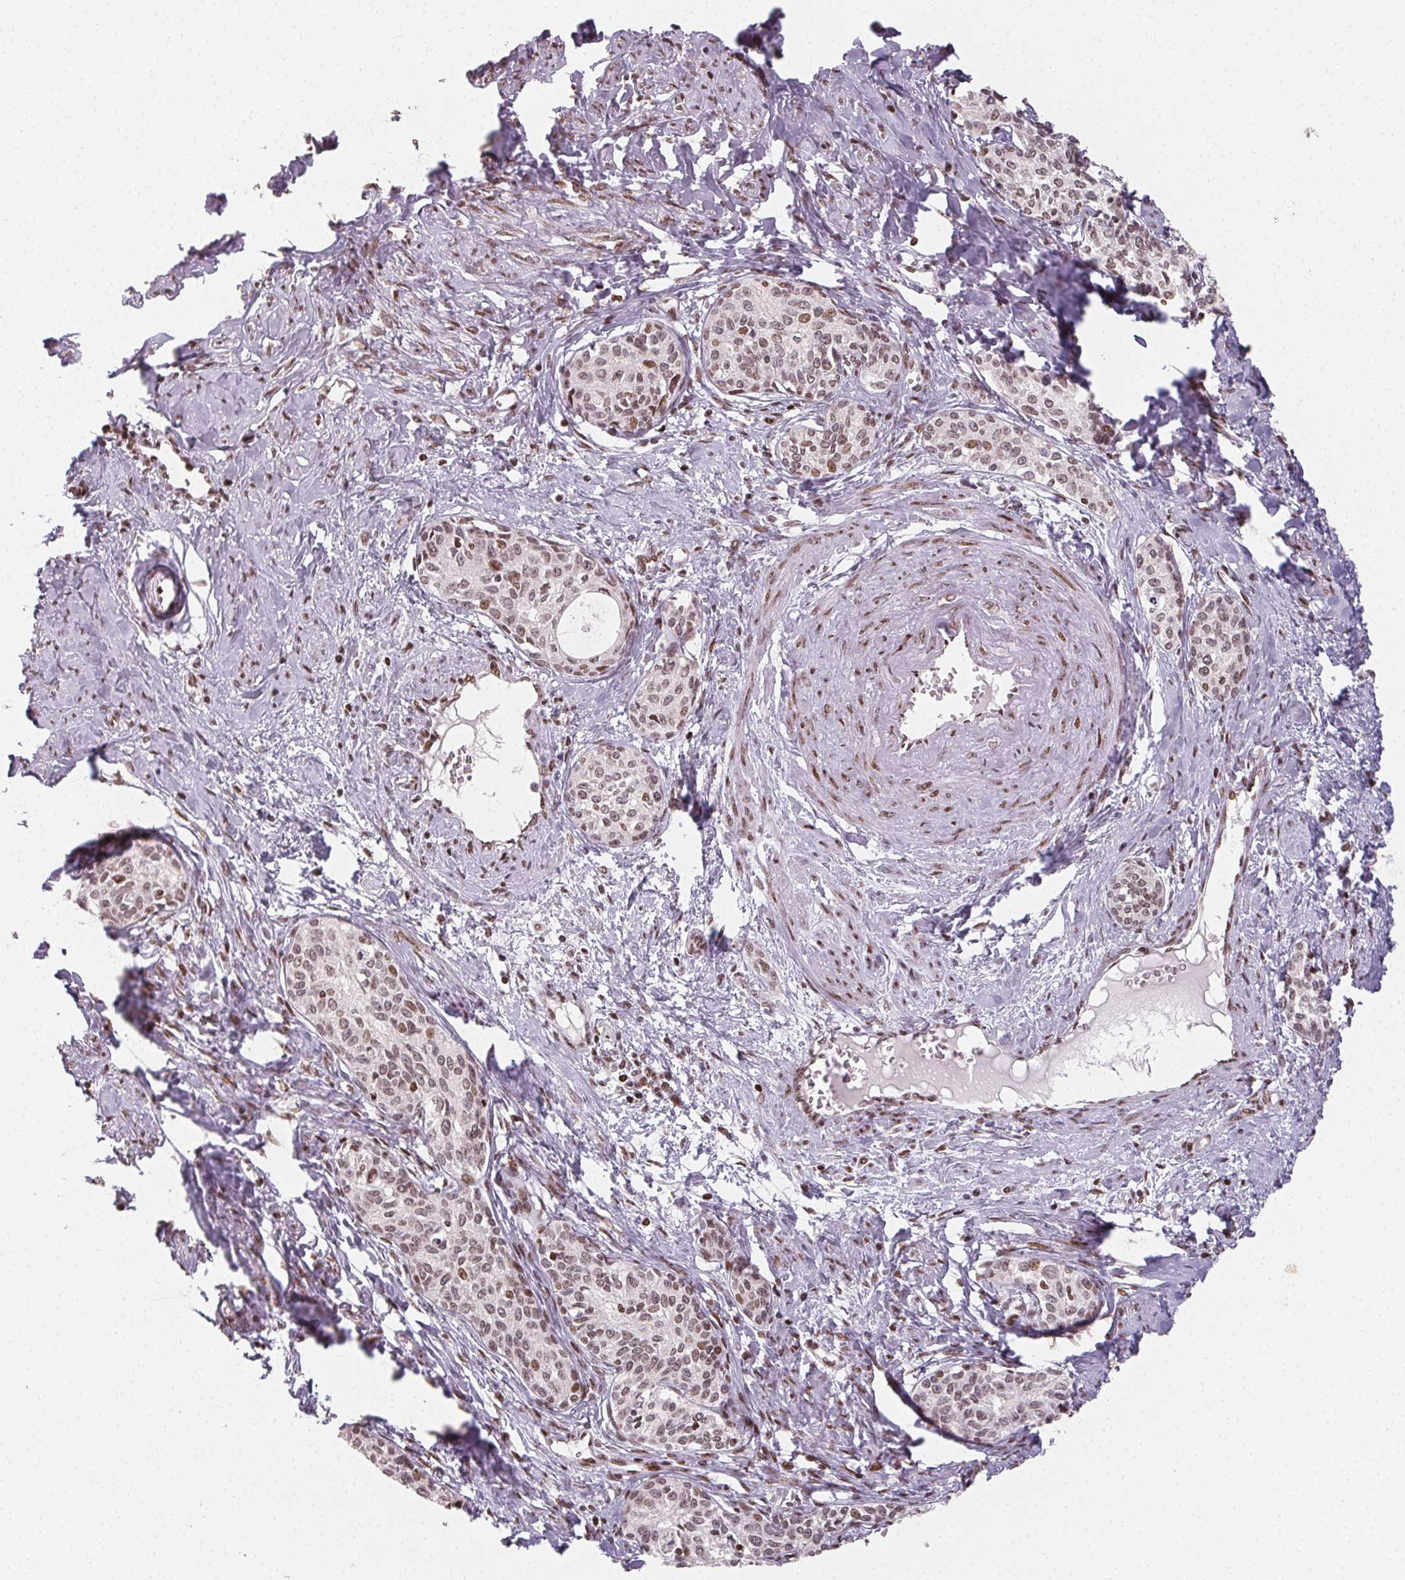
{"staining": {"intensity": "weak", "quantity": ">75%", "location": "nuclear"}, "tissue": "cervical cancer", "cell_type": "Tumor cells", "image_type": "cancer", "snomed": [{"axis": "morphology", "description": "Squamous cell carcinoma, NOS"}, {"axis": "morphology", "description": "Adenocarcinoma, NOS"}, {"axis": "topography", "description": "Cervix"}], "caption": "Immunohistochemical staining of cervical cancer (squamous cell carcinoma) exhibits weak nuclear protein staining in about >75% of tumor cells. (brown staining indicates protein expression, while blue staining denotes nuclei).", "gene": "KMT2A", "patient": {"sex": "female", "age": 52}}